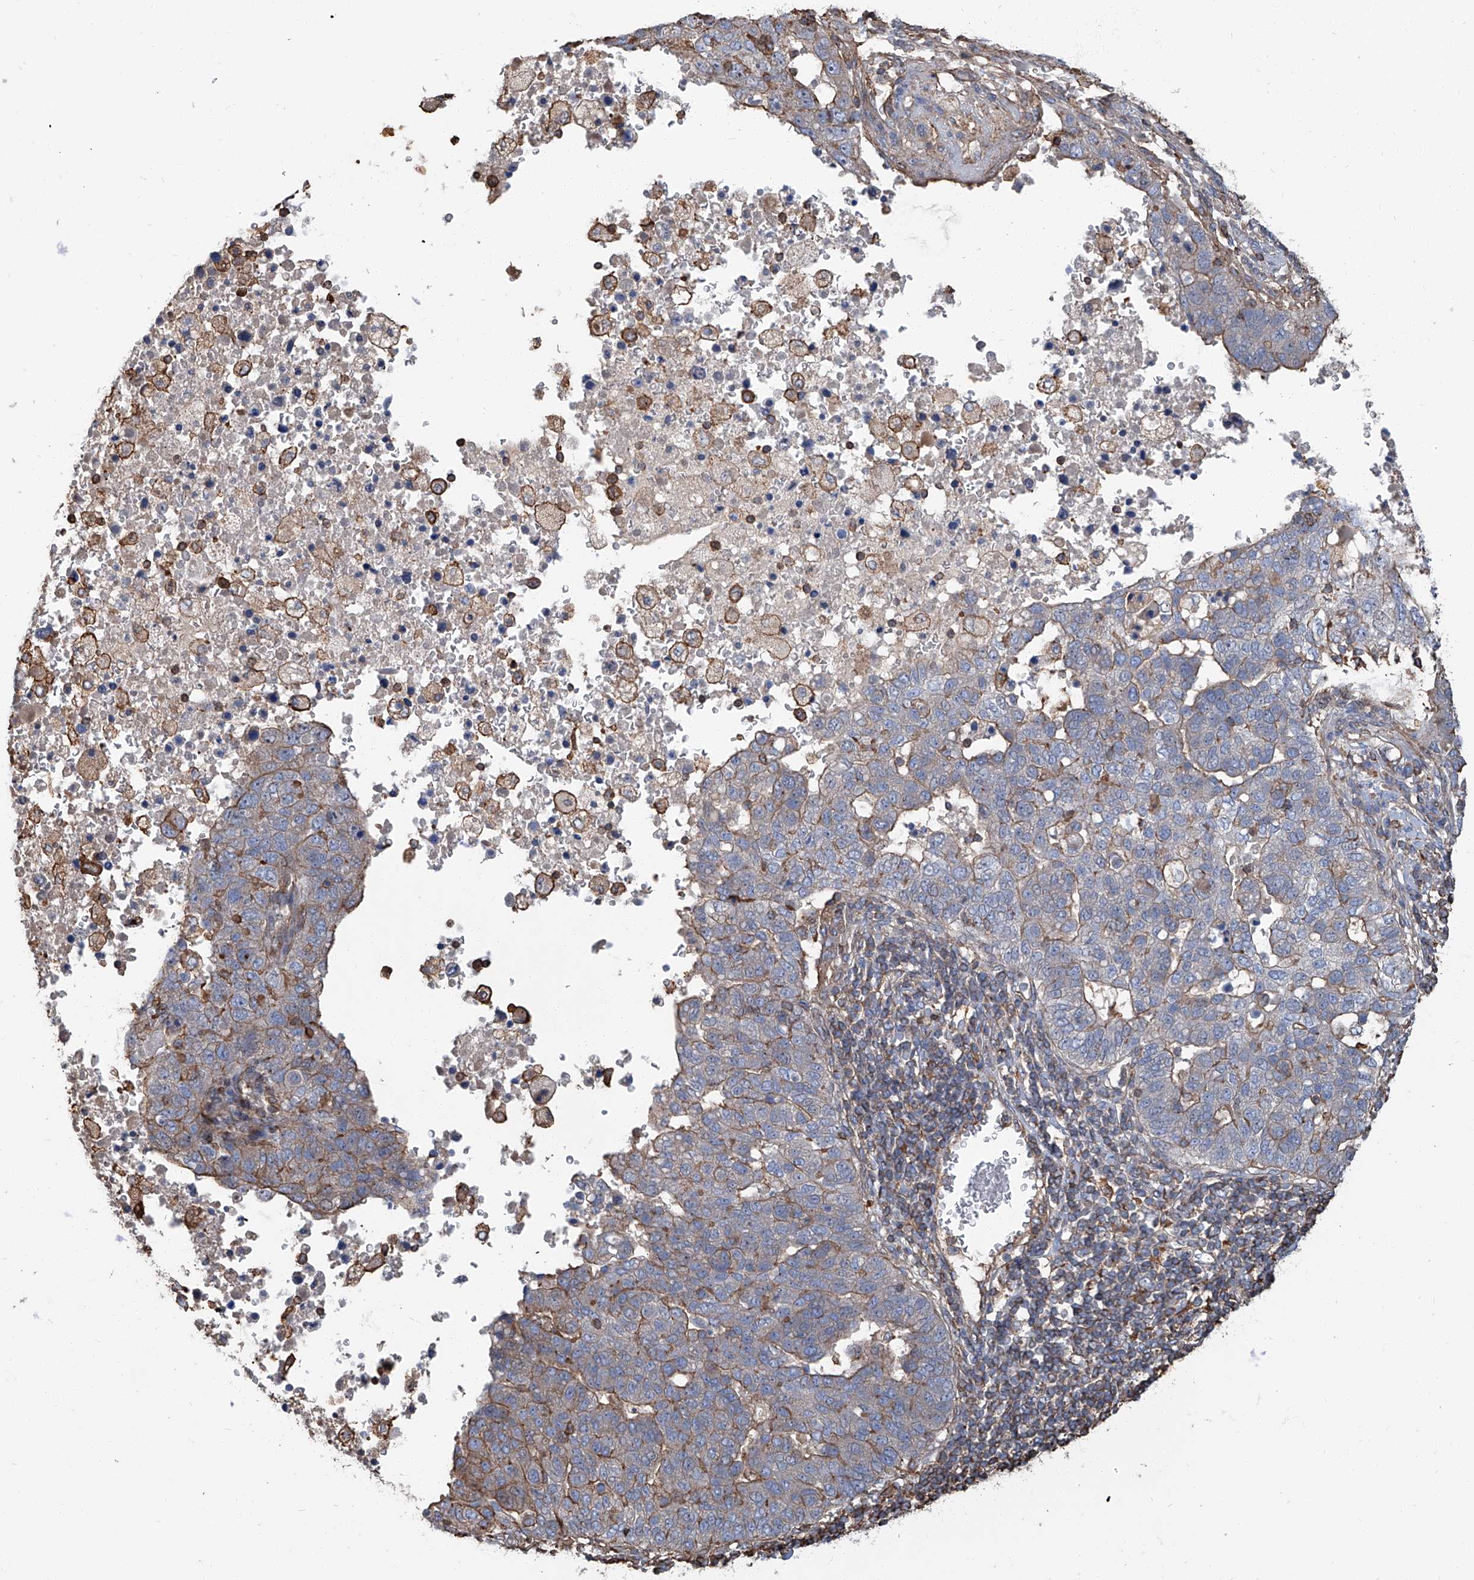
{"staining": {"intensity": "moderate", "quantity": "<25%", "location": "cytoplasmic/membranous"}, "tissue": "pancreatic cancer", "cell_type": "Tumor cells", "image_type": "cancer", "snomed": [{"axis": "morphology", "description": "Adenocarcinoma, NOS"}, {"axis": "topography", "description": "Pancreas"}], "caption": "Pancreatic cancer (adenocarcinoma) stained with a brown dye exhibits moderate cytoplasmic/membranous positive staining in about <25% of tumor cells.", "gene": "PIEZO2", "patient": {"sex": "female", "age": 61}}